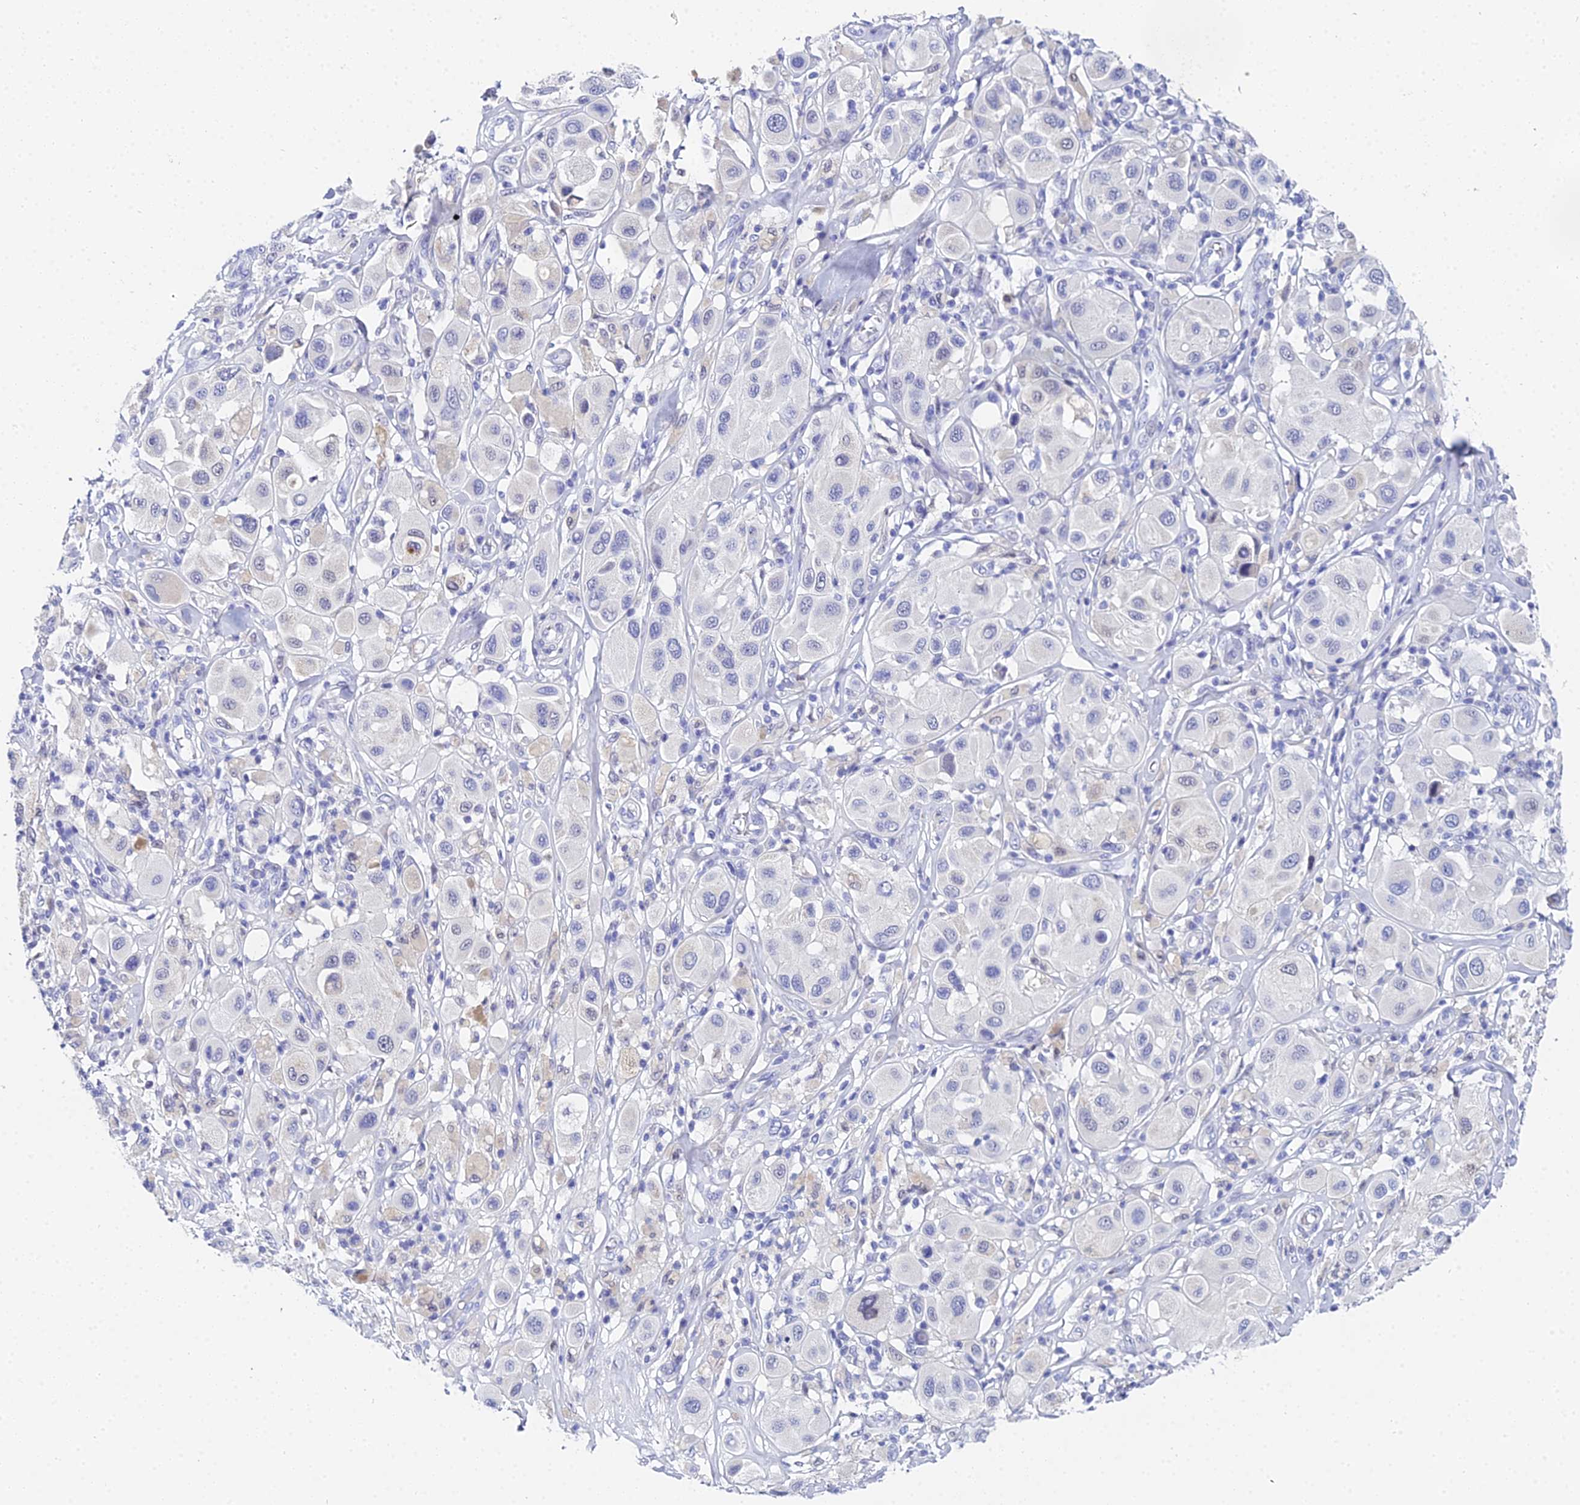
{"staining": {"intensity": "negative", "quantity": "none", "location": "none"}, "tissue": "melanoma", "cell_type": "Tumor cells", "image_type": "cancer", "snomed": [{"axis": "morphology", "description": "Malignant melanoma, Metastatic site"}, {"axis": "topography", "description": "Skin"}], "caption": "IHC photomicrograph of neoplastic tissue: human melanoma stained with DAB displays no significant protein expression in tumor cells.", "gene": "OCM", "patient": {"sex": "male", "age": 41}}